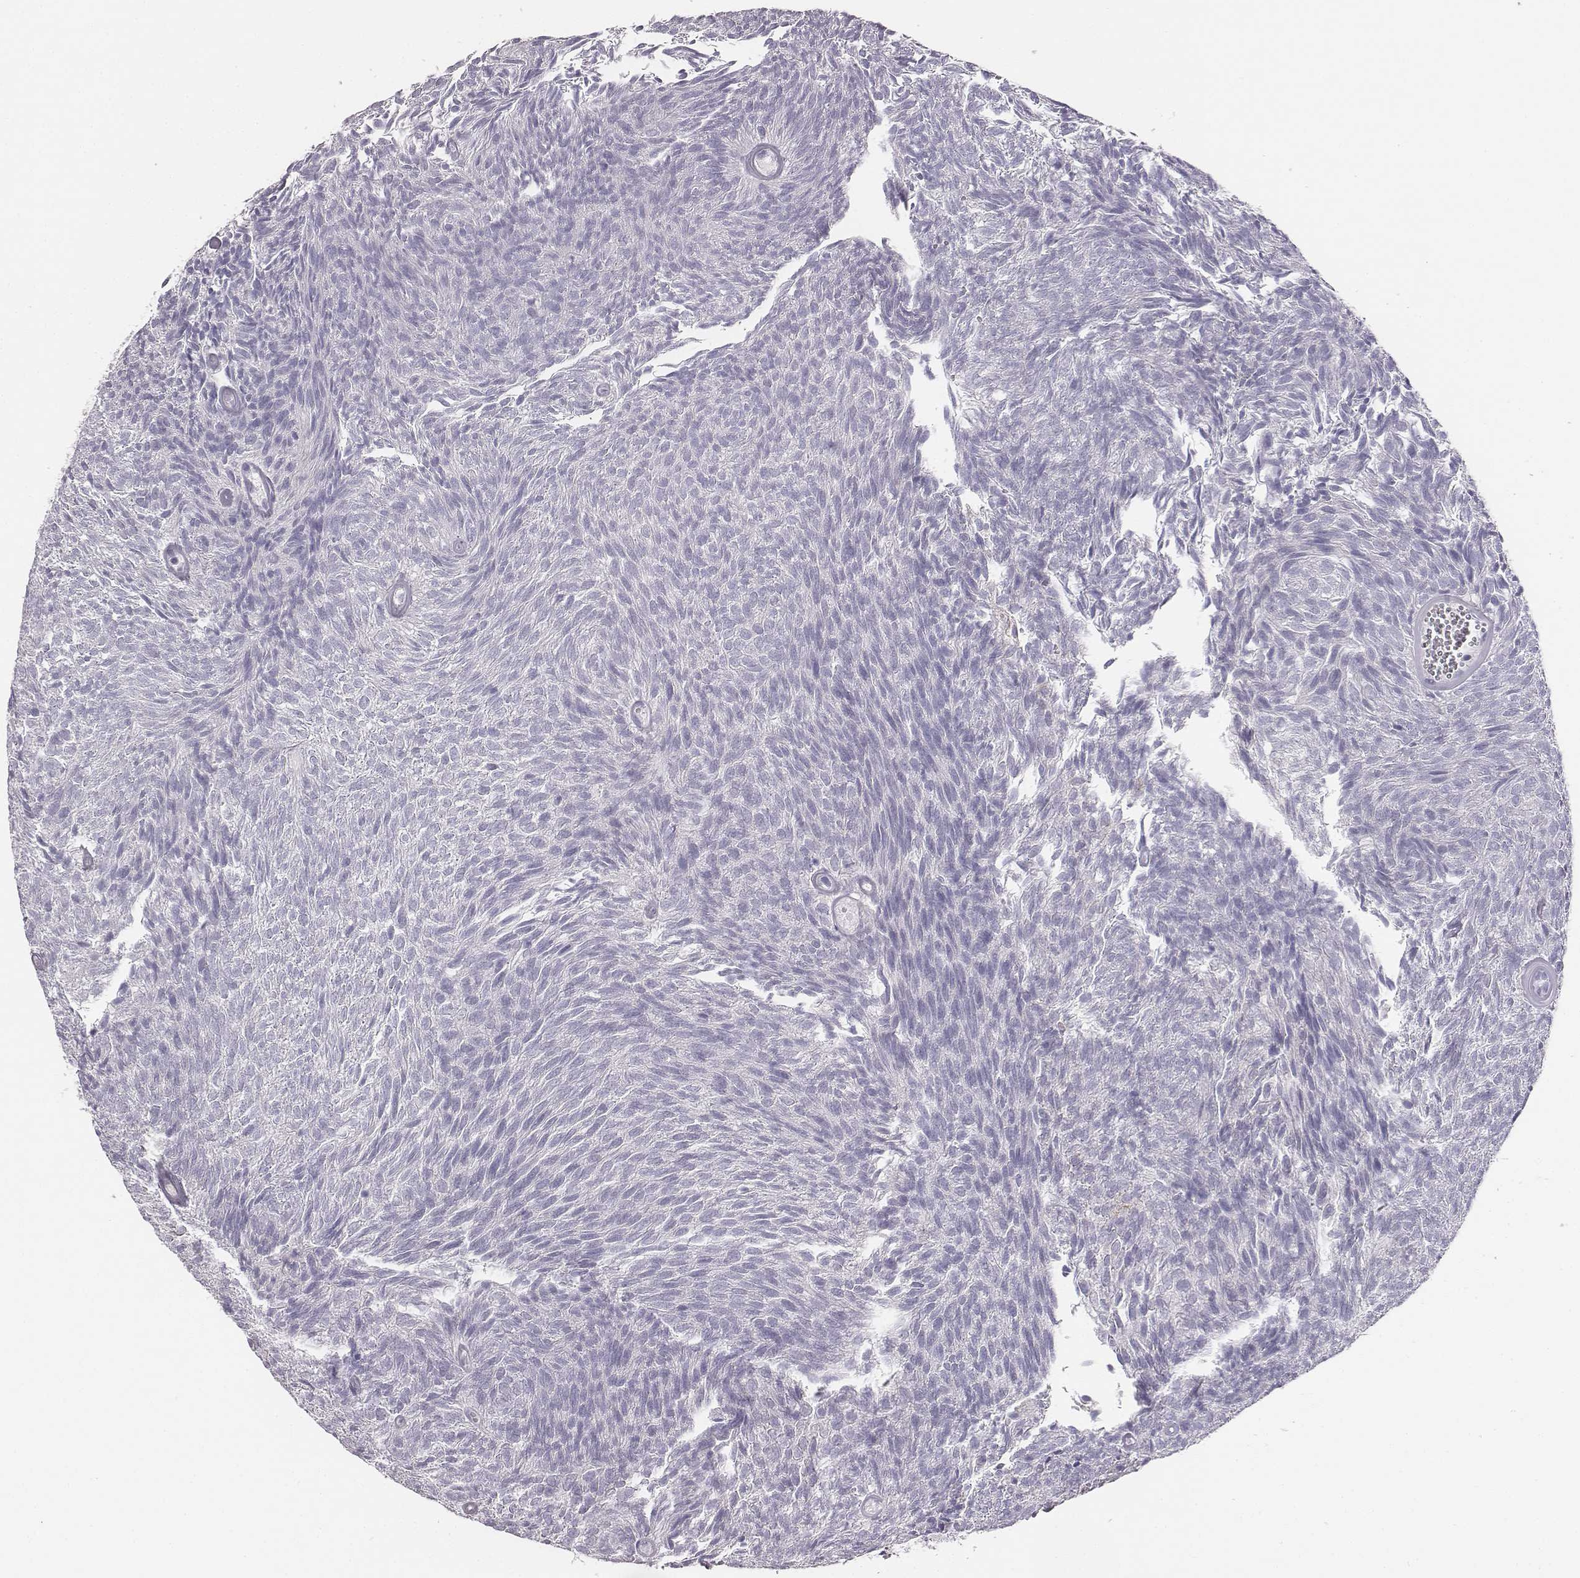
{"staining": {"intensity": "negative", "quantity": "none", "location": "none"}, "tissue": "urothelial cancer", "cell_type": "Tumor cells", "image_type": "cancer", "snomed": [{"axis": "morphology", "description": "Urothelial carcinoma, Low grade"}, {"axis": "topography", "description": "Urinary bladder"}], "caption": "Immunohistochemical staining of urothelial cancer exhibits no significant staining in tumor cells.", "gene": "ADAM7", "patient": {"sex": "male", "age": 77}}